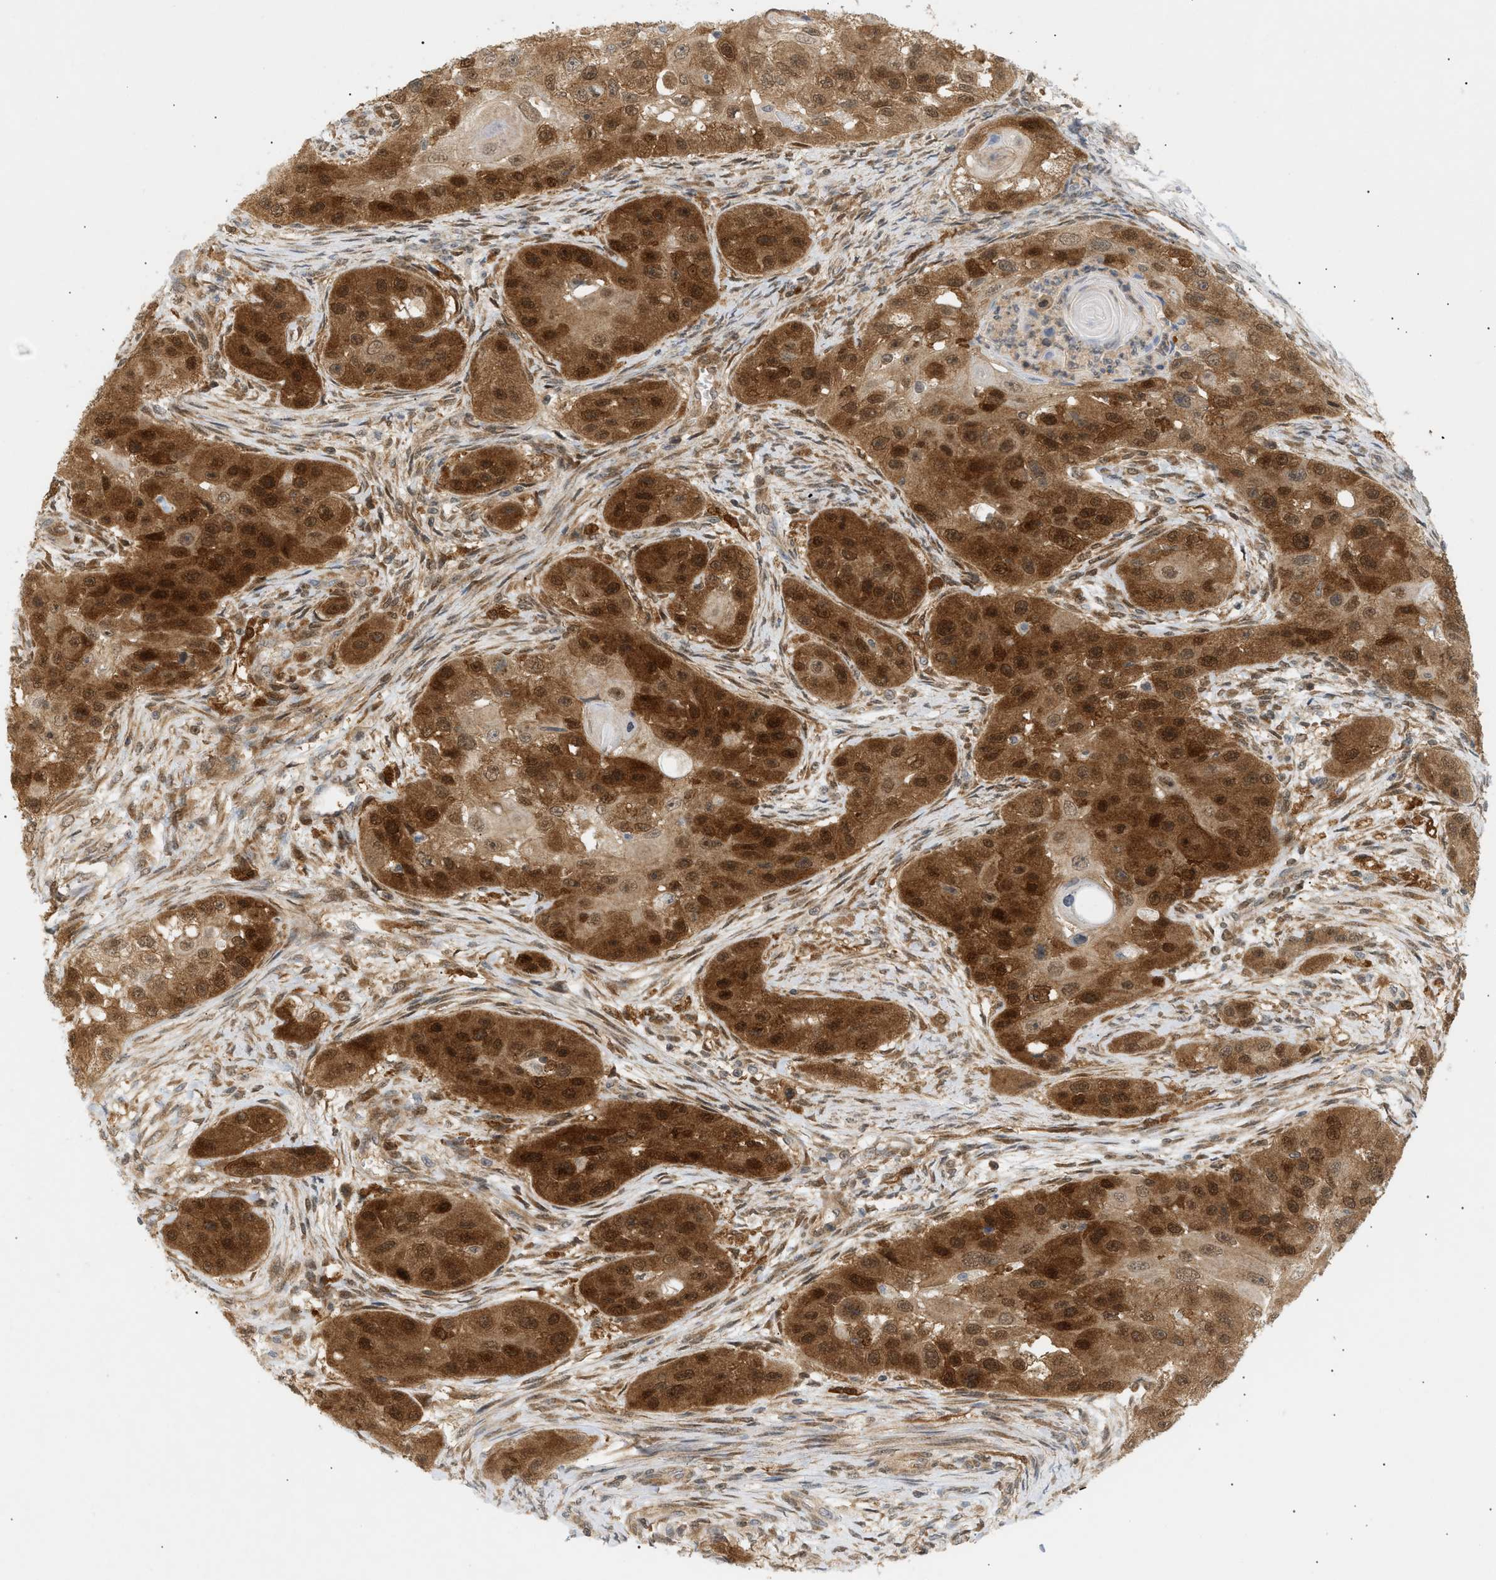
{"staining": {"intensity": "strong", "quantity": ">75%", "location": "cytoplasmic/membranous,nuclear"}, "tissue": "head and neck cancer", "cell_type": "Tumor cells", "image_type": "cancer", "snomed": [{"axis": "morphology", "description": "Normal tissue, NOS"}, {"axis": "morphology", "description": "Squamous cell carcinoma, NOS"}, {"axis": "topography", "description": "Skeletal muscle"}, {"axis": "topography", "description": "Head-Neck"}], "caption": "Immunohistochemical staining of human head and neck cancer shows high levels of strong cytoplasmic/membranous and nuclear protein expression in approximately >75% of tumor cells. (Stains: DAB in brown, nuclei in blue, Microscopy: brightfield microscopy at high magnification).", "gene": "SHC1", "patient": {"sex": "male", "age": 51}}